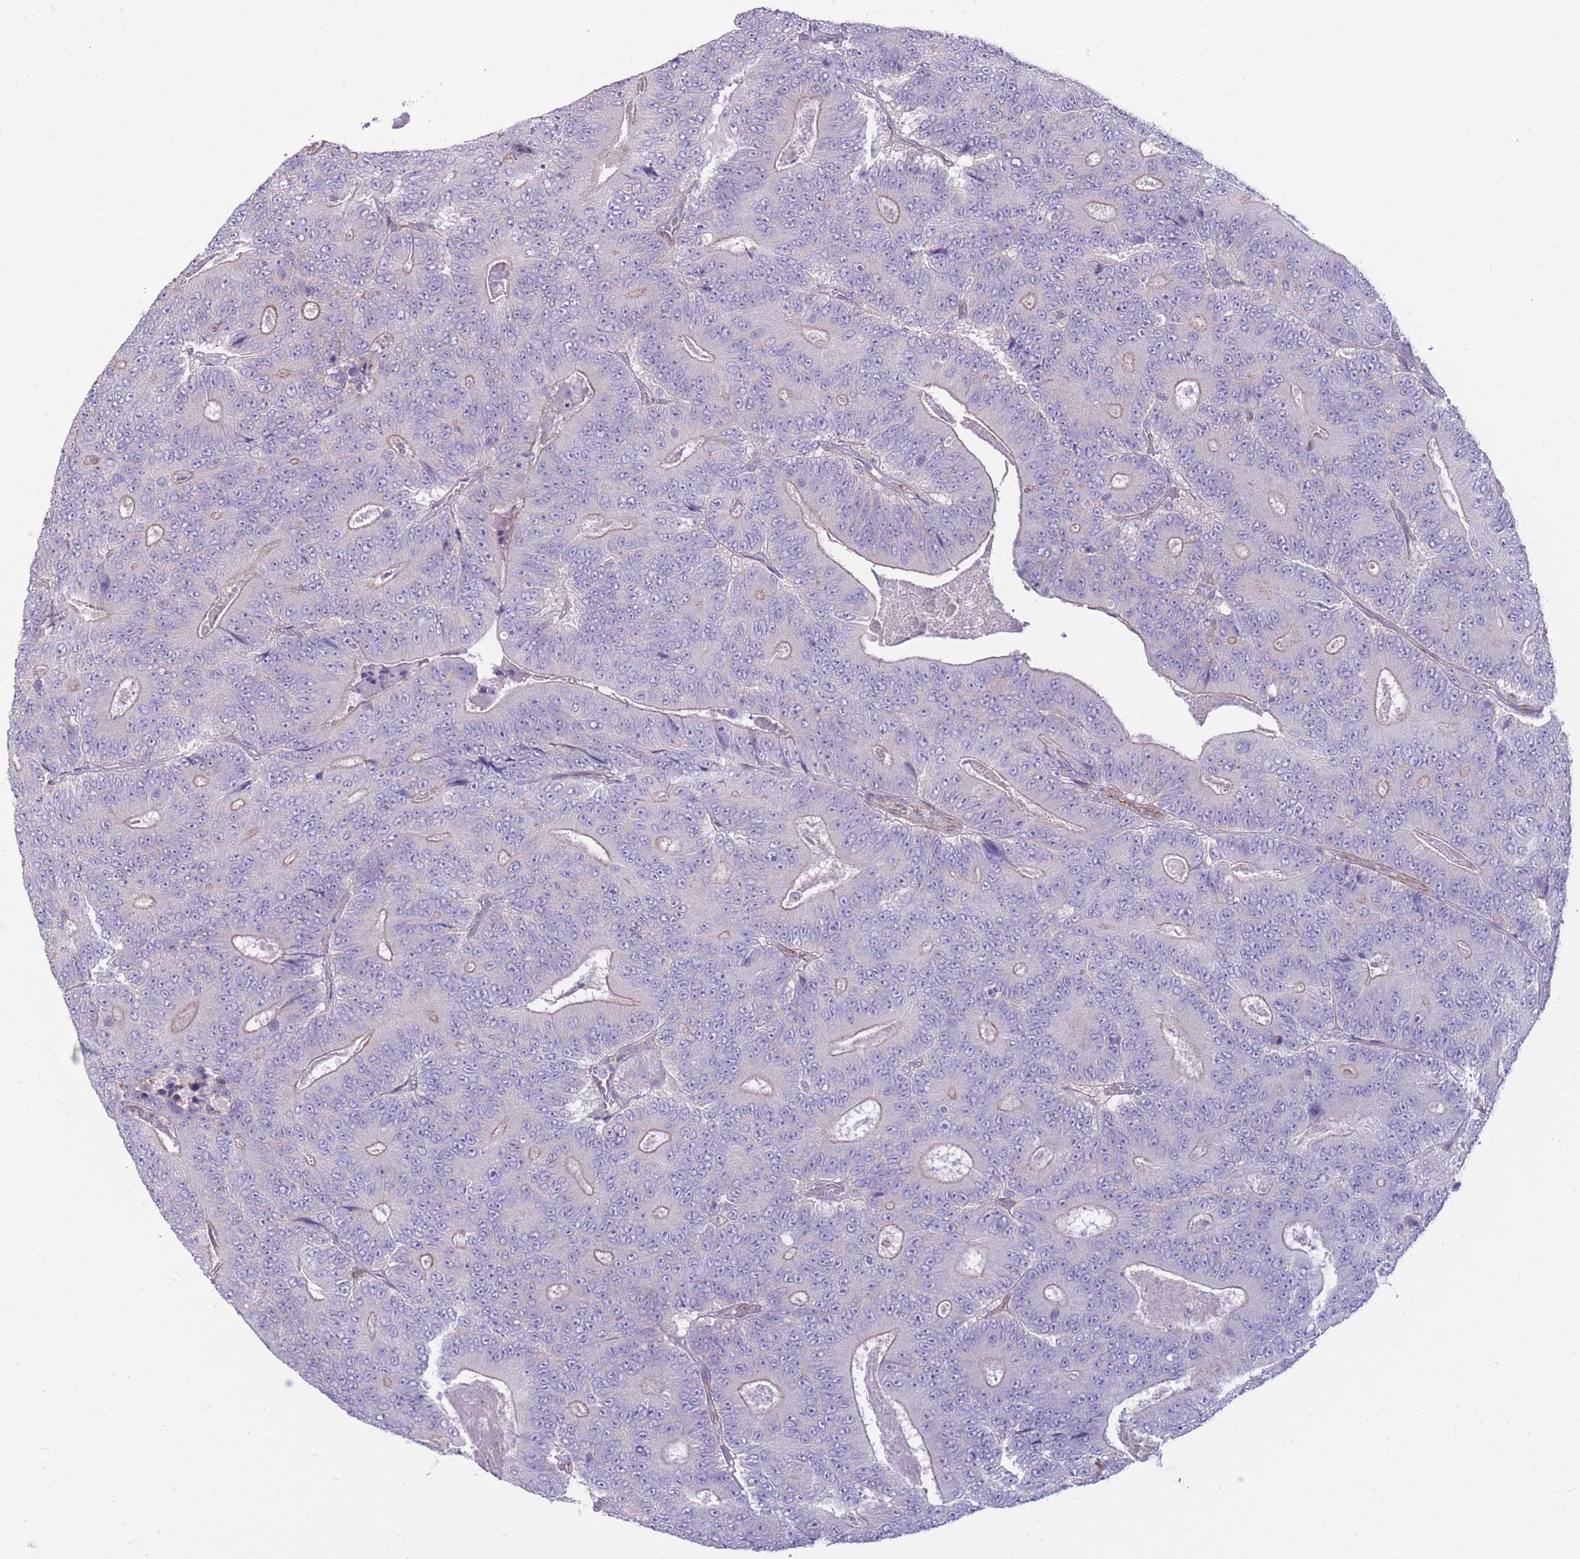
{"staining": {"intensity": "negative", "quantity": "none", "location": "none"}, "tissue": "colorectal cancer", "cell_type": "Tumor cells", "image_type": "cancer", "snomed": [{"axis": "morphology", "description": "Adenocarcinoma, NOS"}, {"axis": "topography", "description": "Colon"}], "caption": "Histopathology image shows no significant protein staining in tumor cells of colorectal cancer (adenocarcinoma). (DAB (3,3'-diaminobenzidine) immunohistochemistry, high magnification).", "gene": "RGS11", "patient": {"sex": "male", "age": 83}}